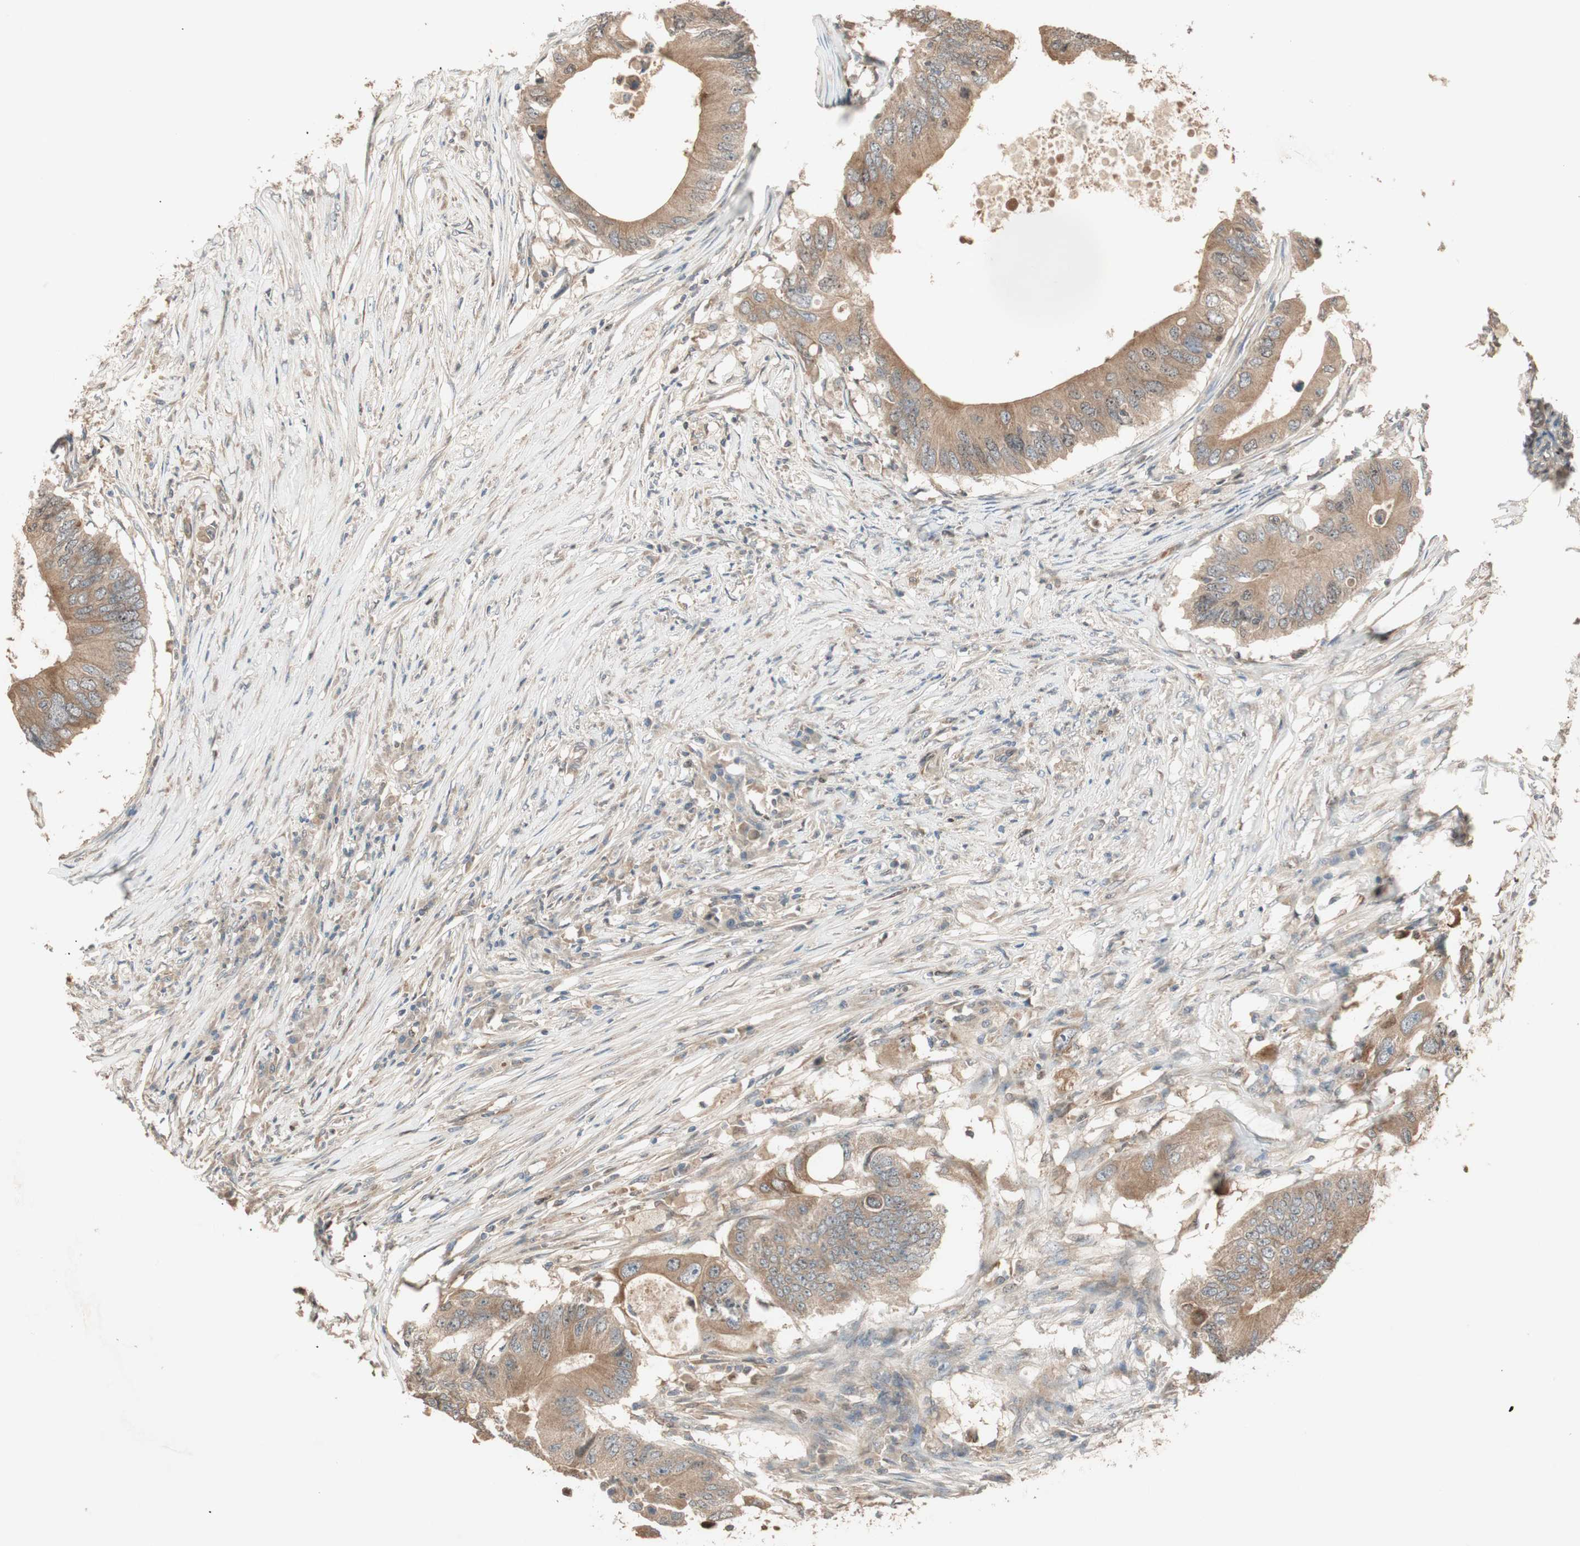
{"staining": {"intensity": "moderate", "quantity": ">75%", "location": "cytoplasmic/membranous"}, "tissue": "colorectal cancer", "cell_type": "Tumor cells", "image_type": "cancer", "snomed": [{"axis": "morphology", "description": "Adenocarcinoma, NOS"}, {"axis": "topography", "description": "Colon"}], "caption": "The image reveals a brown stain indicating the presence of a protein in the cytoplasmic/membranous of tumor cells in colorectal cancer.", "gene": "ATP6AP2", "patient": {"sex": "male", "age": 71}}